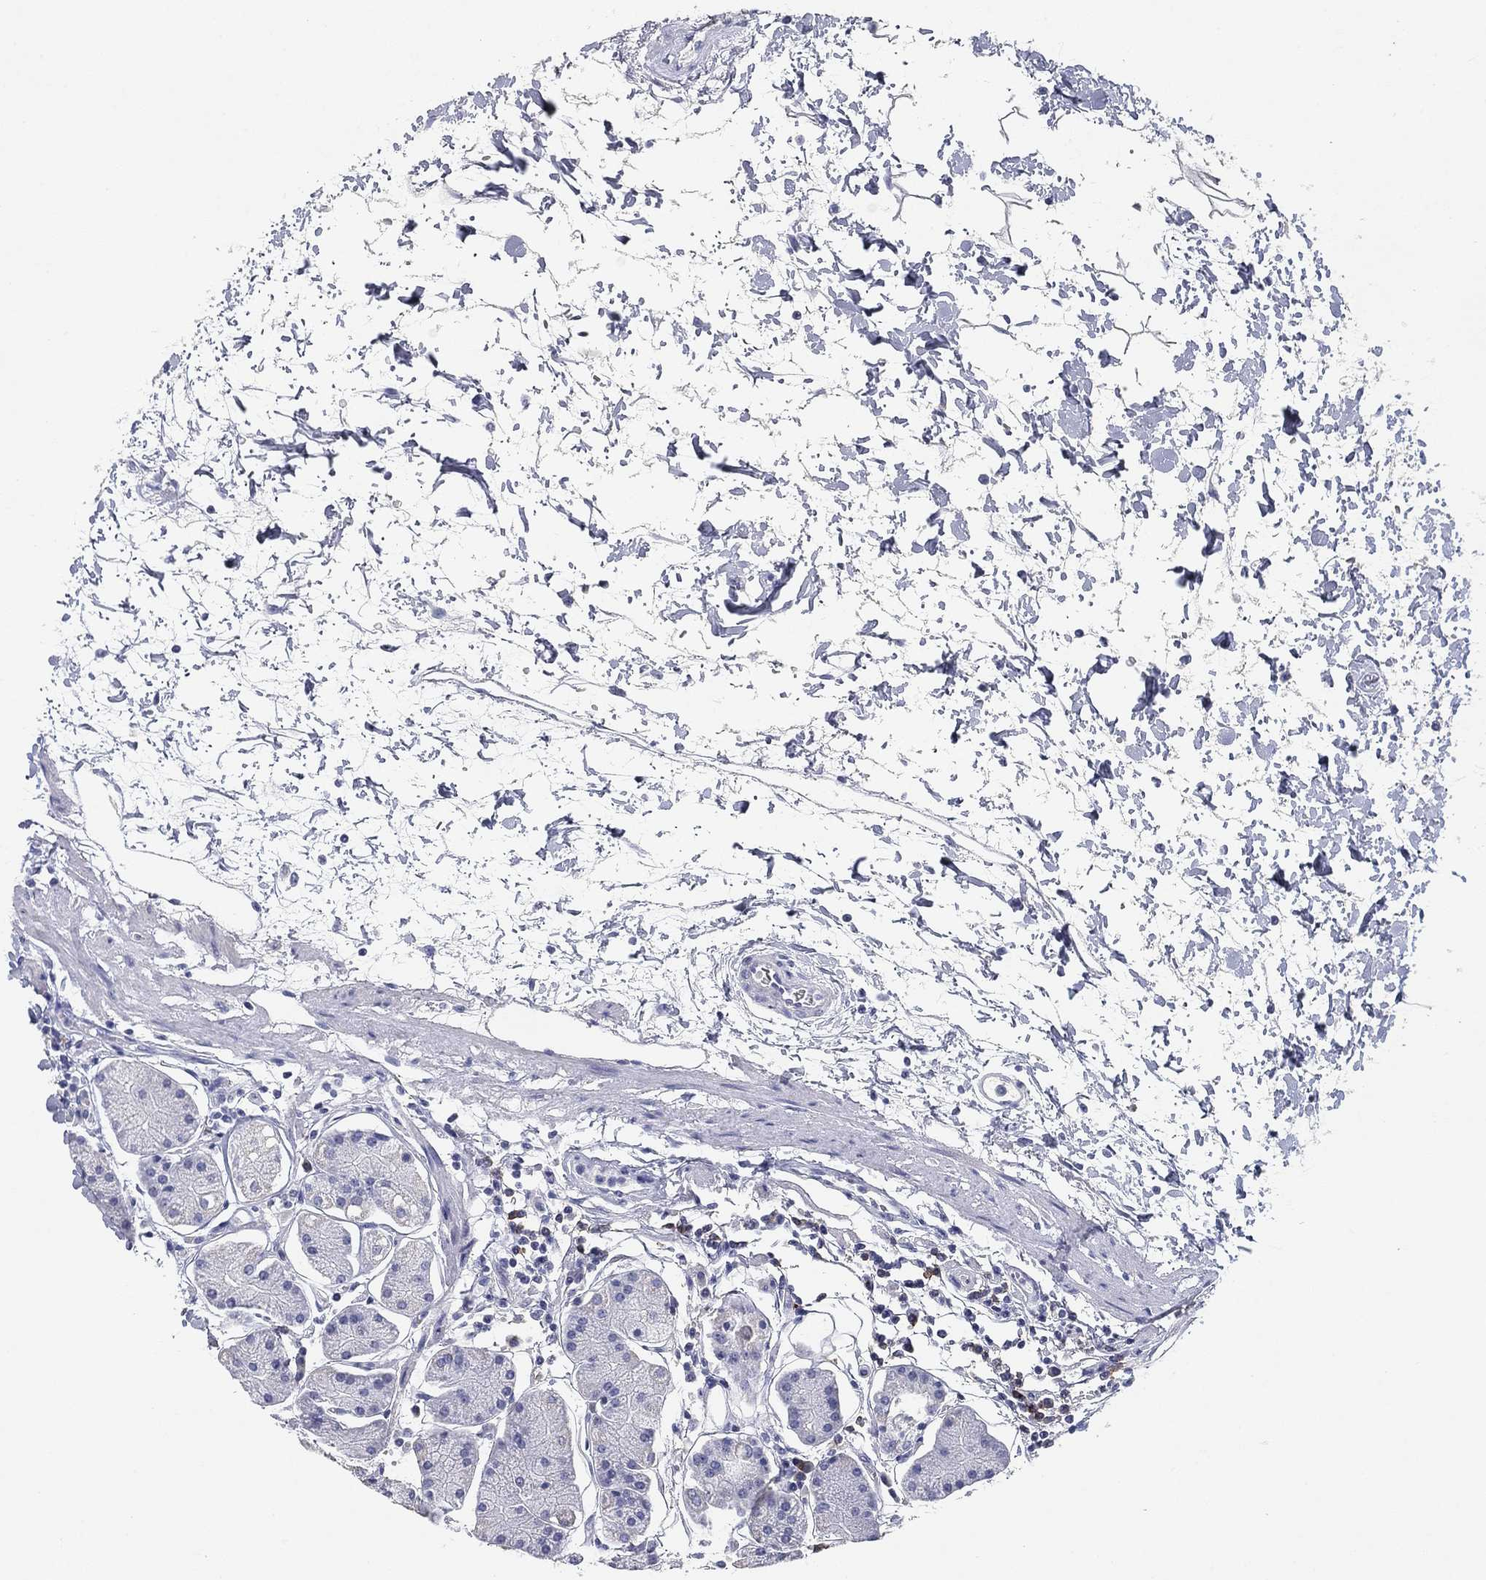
{"staining": {"intensity": "negative", "quantity": "none", "location": "none"}, "tissue": "stomach", "cell_type": "Glandular cells", "image_type": "normal", "snomed": [{"axis": "morphology", "description": "Normal tissue, NOS"}, {"axis": "topography", "description": "Stomach"}], "caption": "Immunohistochemistry (IHC) photomicrograph of normal stomach: stomach stained with DAB (3,3'-diaminobenzidine) displays no significant protein staining in glandular cells. (Brightfield microscopy of DAB (3,3'-diaminobenzidine) immunohistochemistry (IHC) at high magnification).", "gene": "CD79B", "patient": {"sex": "male", "age": 54}}